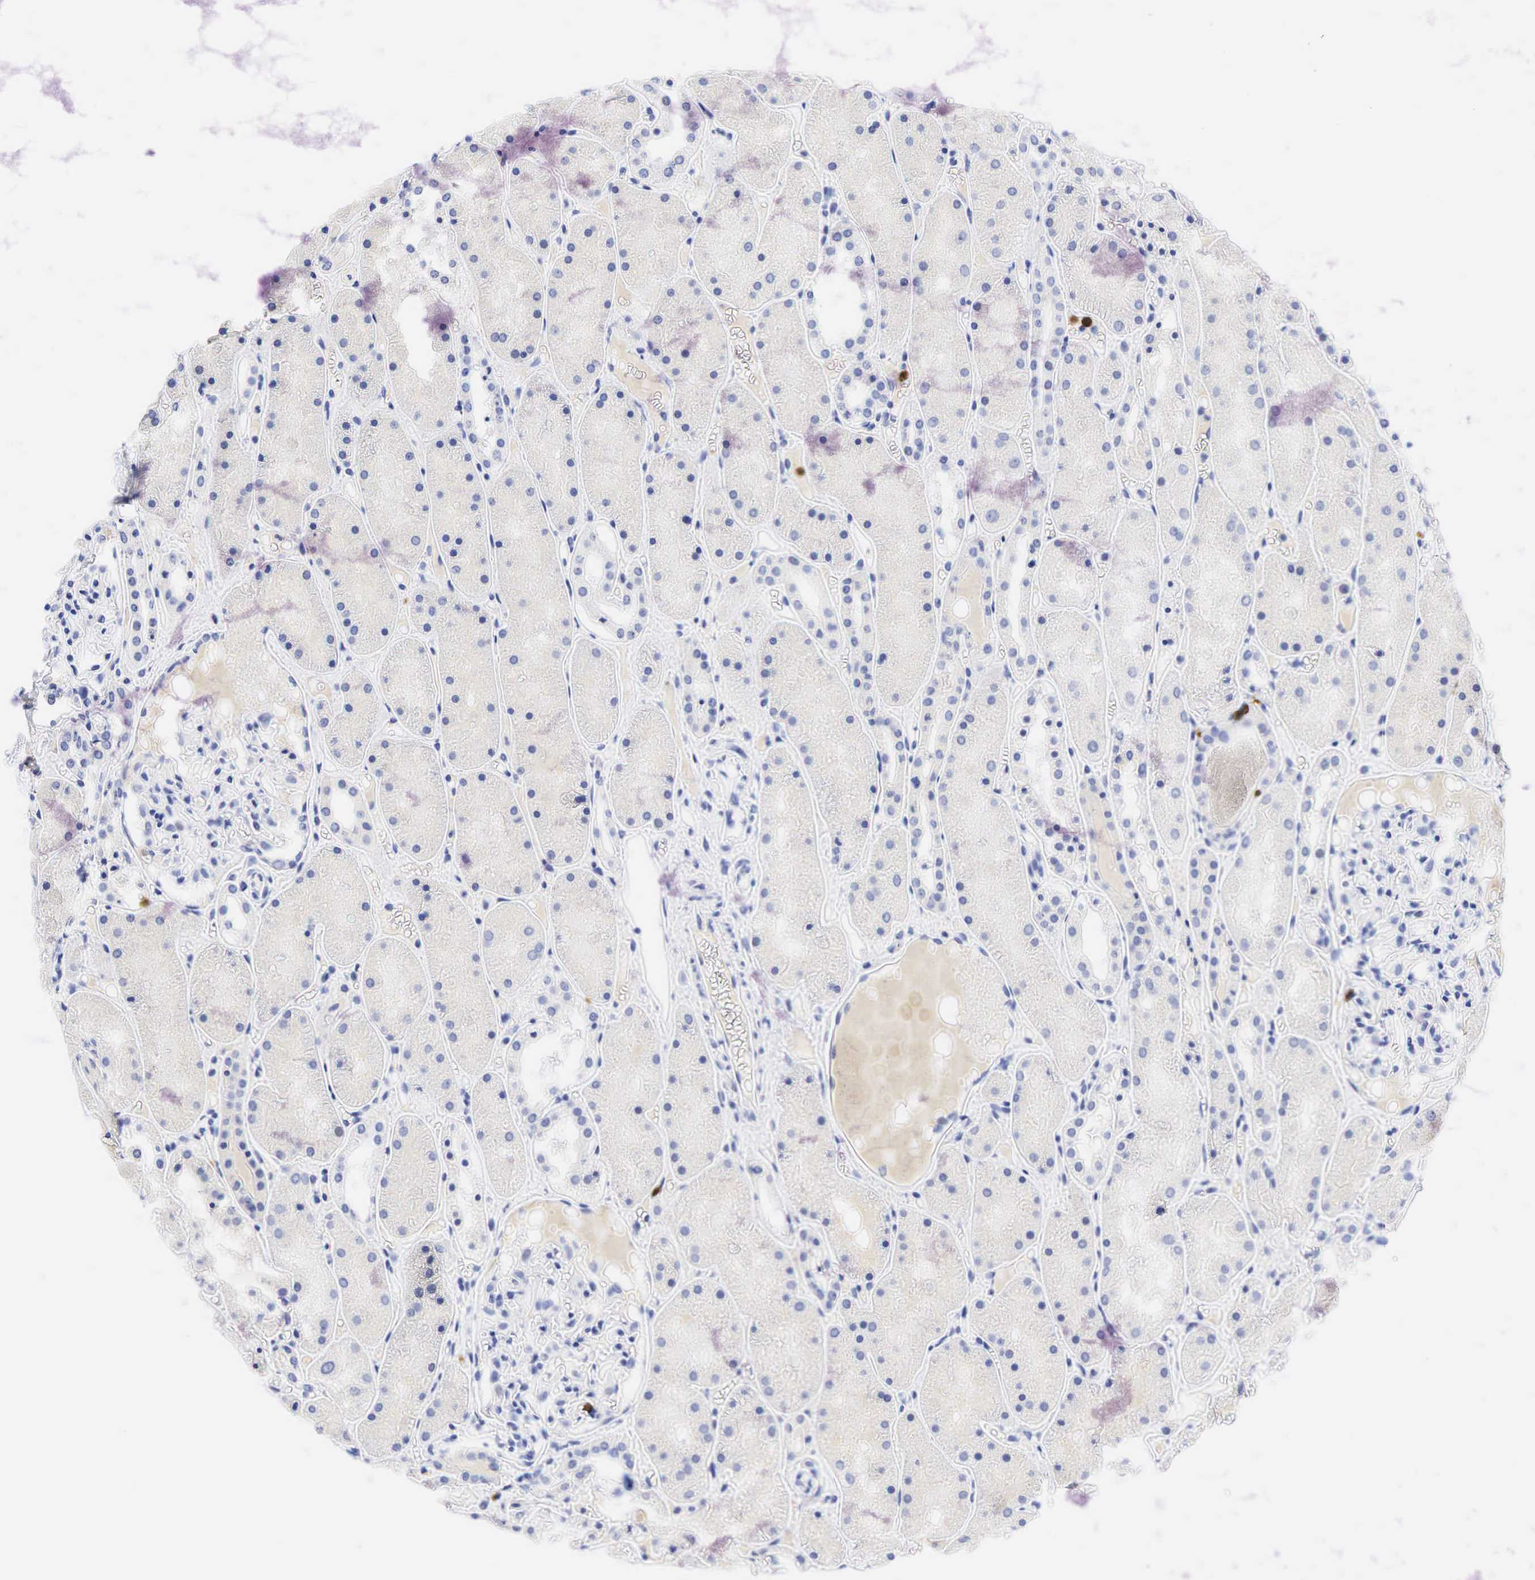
{"staining": {"intensity": "negative", "quantity": "none", "location": "none"}, "tissue": "kidney", "cell_type": "Cells in glomeruli", "image_type": "normal", "snomed": [{"axis": "morphology", "description": "Normal tissue, NOS"}, {"axis": "topography", "description": "Kidney"}], "caption": "Human kidney stained for a protein using IHC reveals no staining in cells in glomeruli.", "gene": "CD8A", "patient": {"sex": "male", "age": 36}}